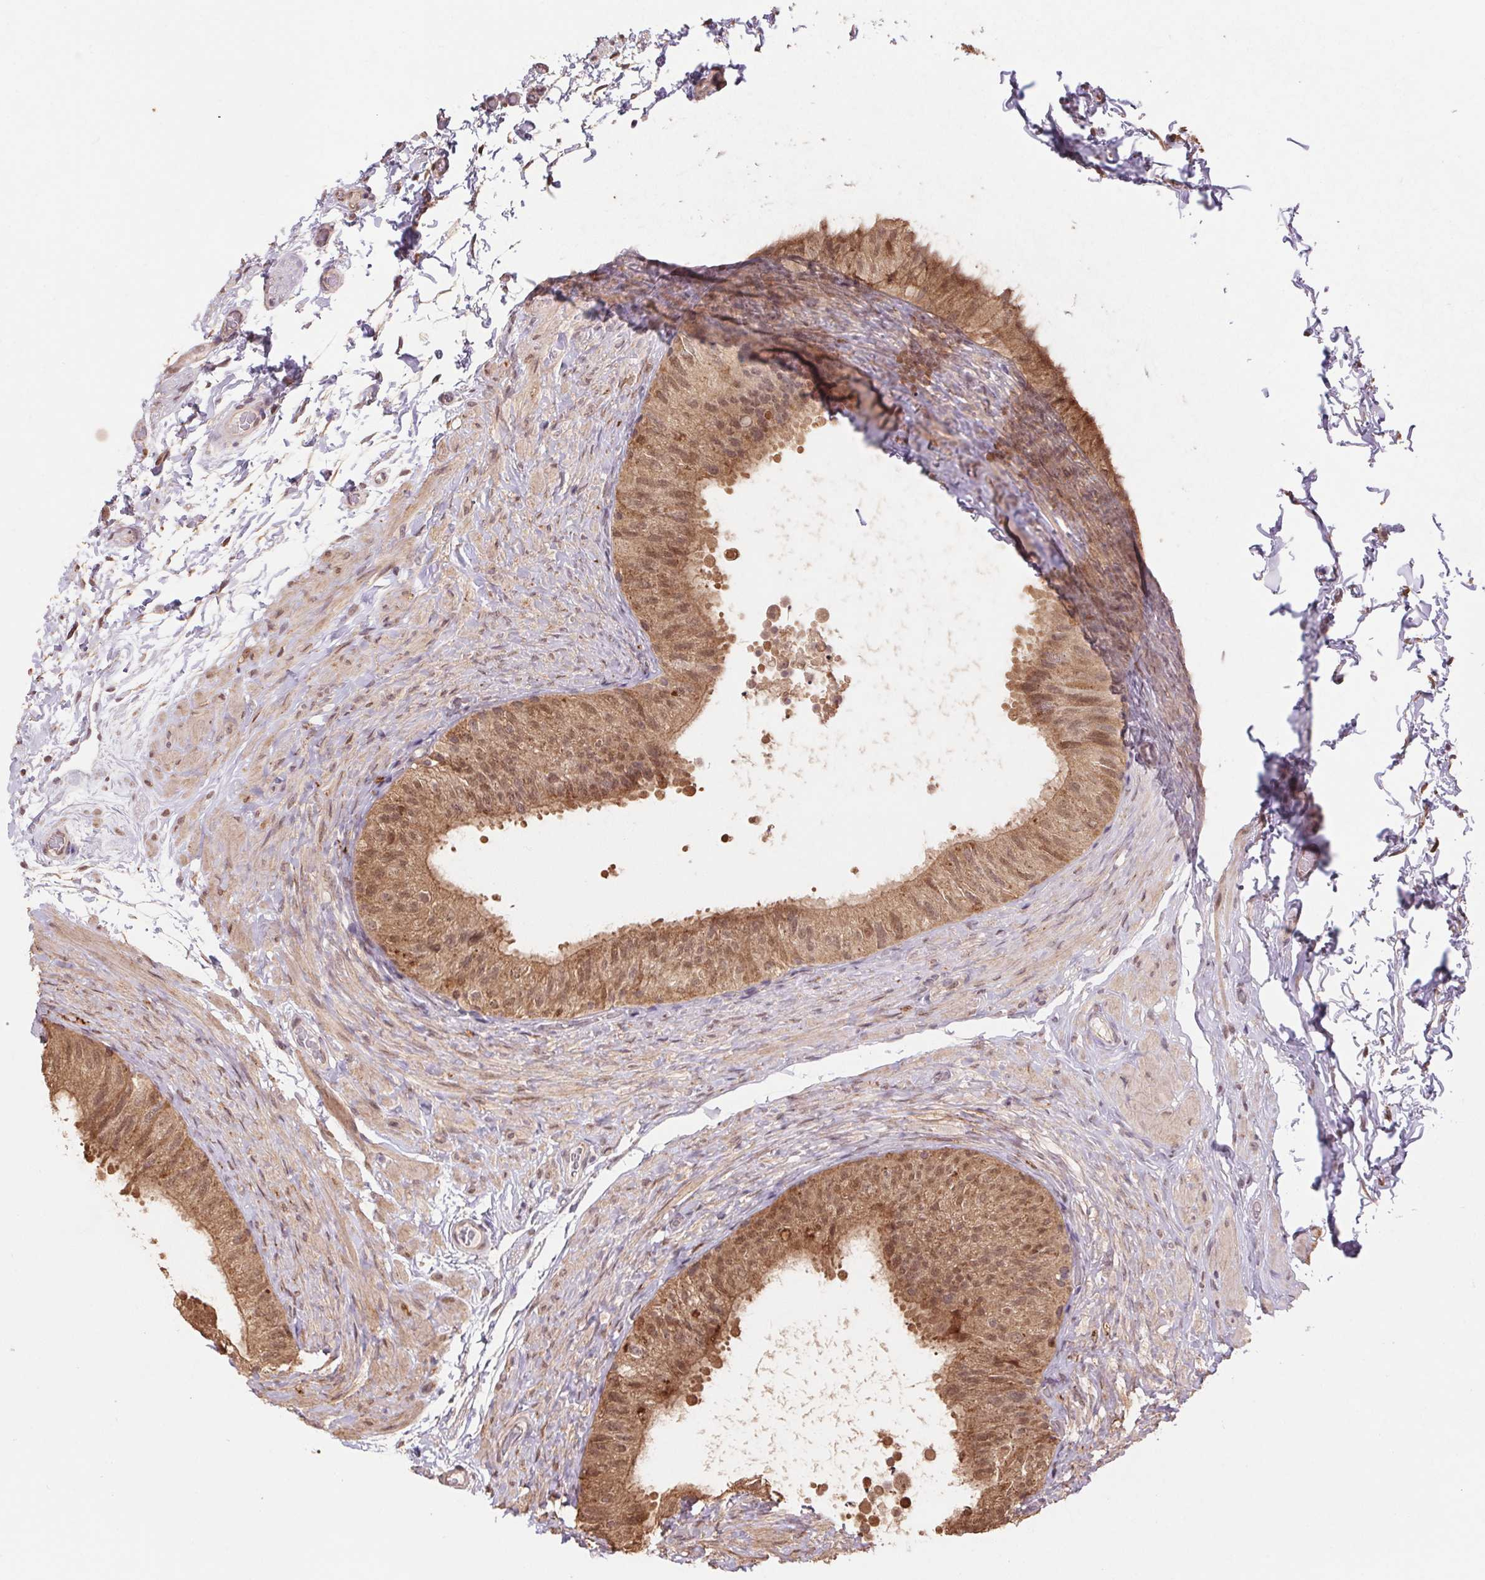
{"staining": {"intensity": "moderate", "quantity": ">75%", "location": "cytoplasmic/membranous,nuclear"}, "tissue": "epididymis", "cell_type": "Glandular cells", "image_type": "normal", "snomed": [{"axis": "morphology", "description": "Normal tissue, NOS"}, {"axis": "topography", "description": "Epididymis, spermatic cord, NOS"}, {"axis": "topography", "description": "Epididymis"}], "caption": "This micrograph shows immunohistochemistry staining of normal epididymis, with medium moderate cytoplasmic/membranous,nuclear positivity in about >75% of glandular cells.", "gene": "CUTA", "patient": {"sex": "male", "age": 31}}